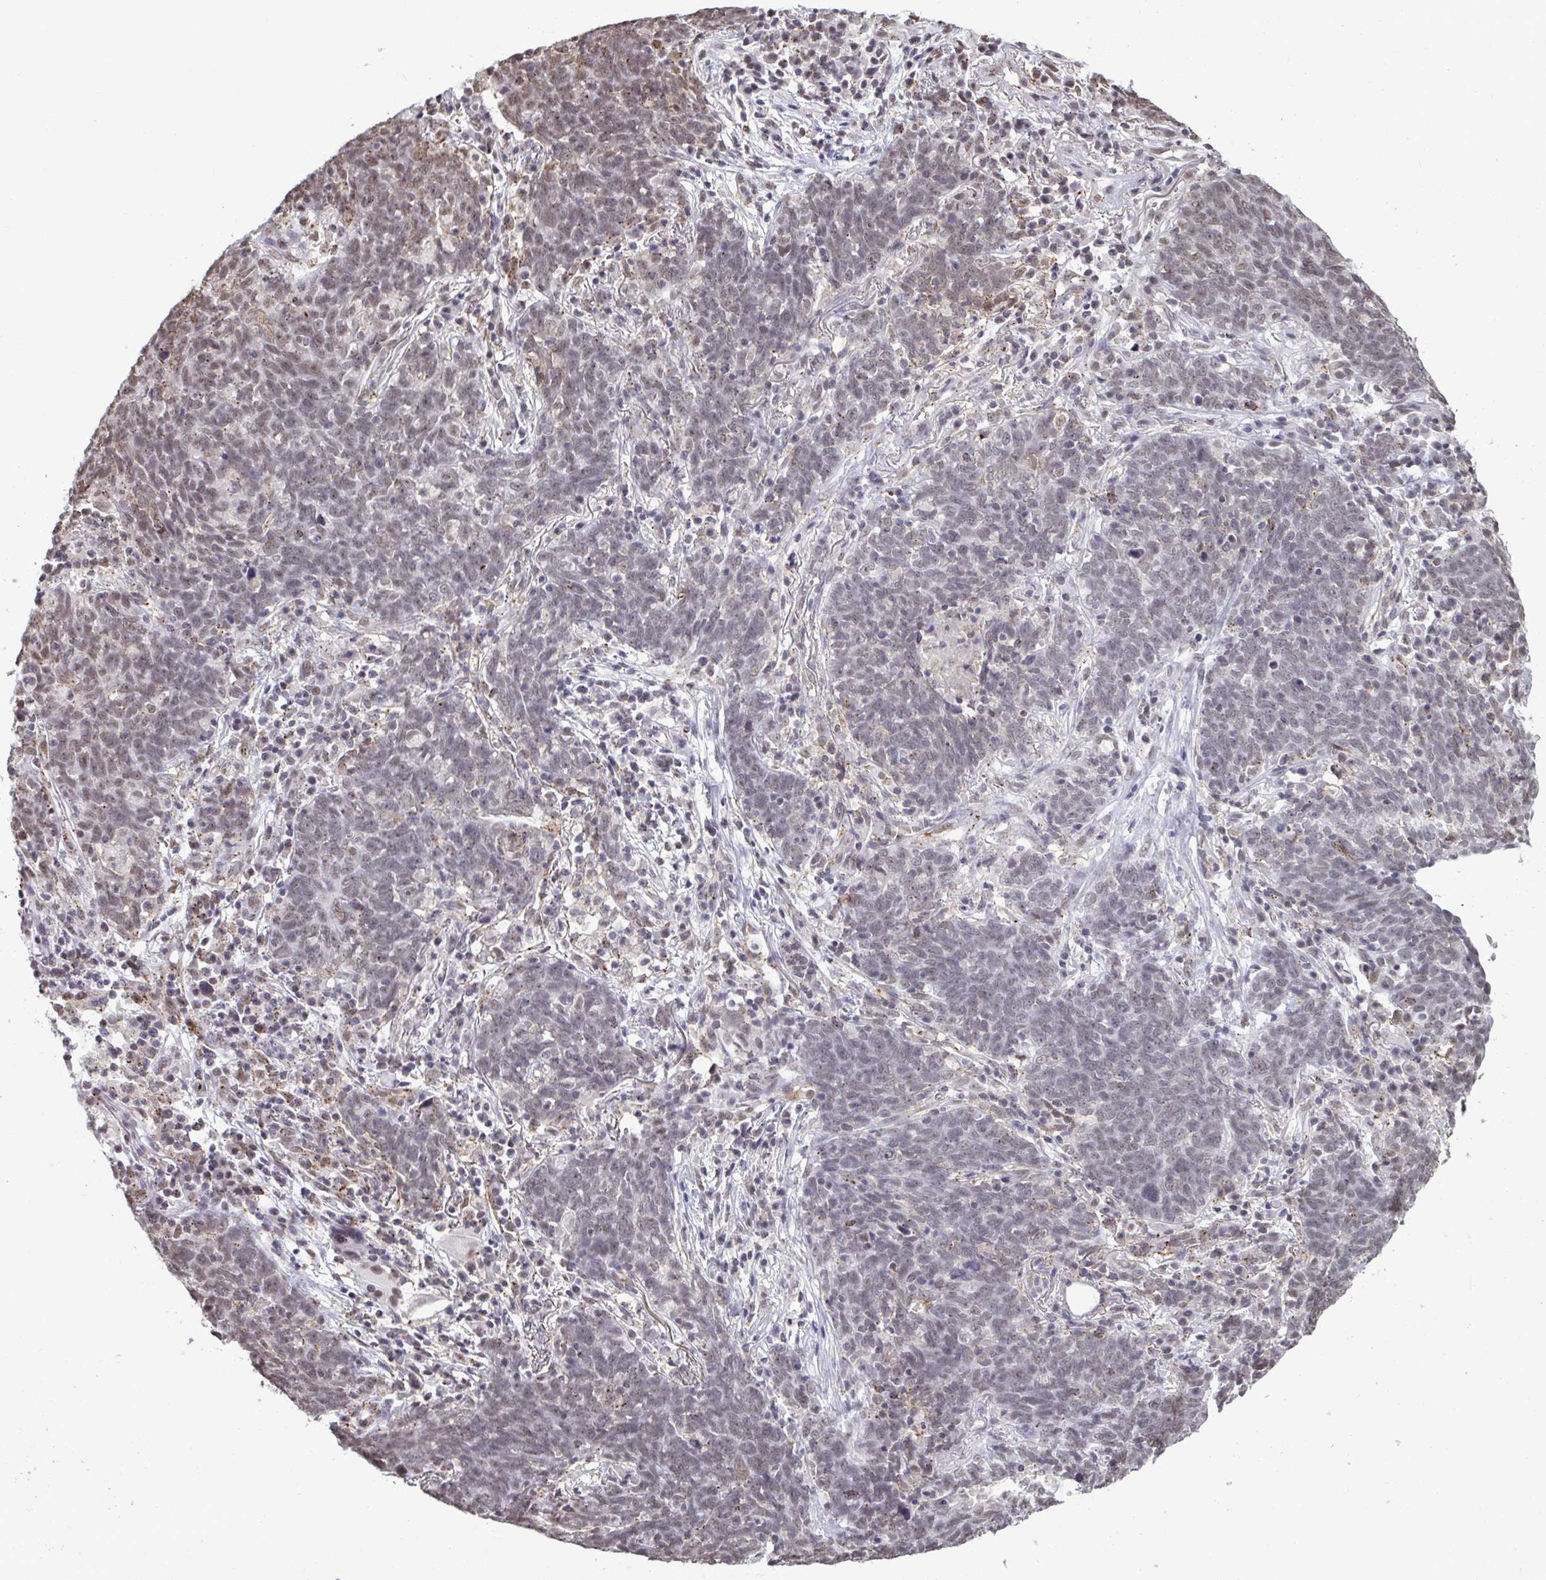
{"staining": {"intensity": "weak", "quantity": "25%-75%", "location": "nuclear"}, "tissue": "lung cancer", "cell_type": "Tumor cells", "image_type": "cancer", "snomed": [{"axis": "morphology", "description": "Squamous cell carcinoma, NOS"}, {"axis": "topography", "description": "Lung"}], "caption": "Tumor cells reveal low levels of weak nuclear positivity in about 25%-75% of cells in human lung squamous cell carcinoma. (DAB (3,3'-diaminobenzidine) = brown stain, brightfield microscopy at high magnification).", "gene": "PUF60", "patient": {"sex": "female", "age": 72}}